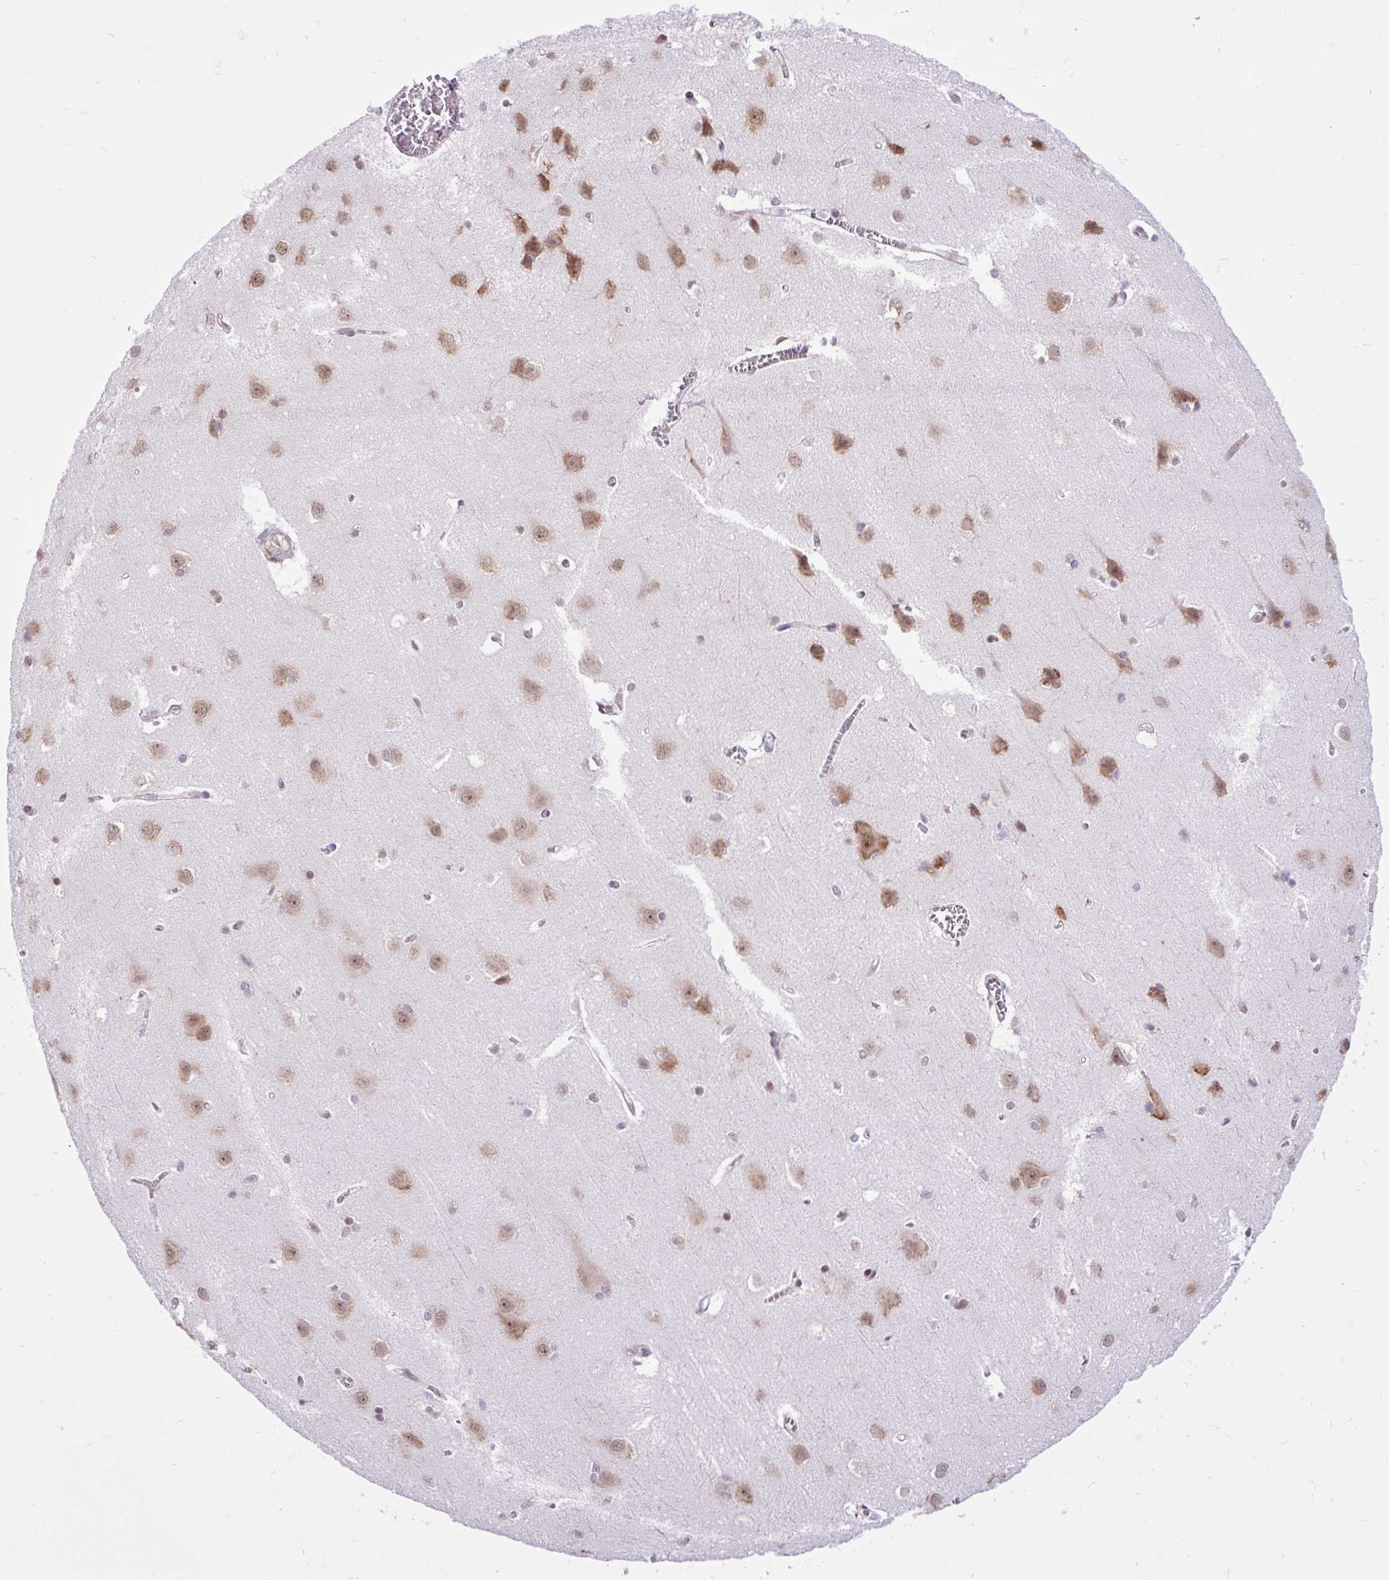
{"staining": {"intensity": "weak", "quantity": "25%-75%", "location": "nuclear"}, "tissue": "cerebral cortex", "cell_type": "Endothelial cells", "image_type": "normal", "snomed": [{"axis": "morphology", "description": "Normal tissue, NOS"}, {"axis": "topography", "description": "Cerebral cortex"}], "caption": "High-power microscopy captured an immunohistochemistry histopathology image of unremarkable cerebral cortex, revealing weak nuclear positivity in approximately 25%-75% of endothelial cells.", "gene": "CLK2", "patient": {"sex": "male", "age": 37}}